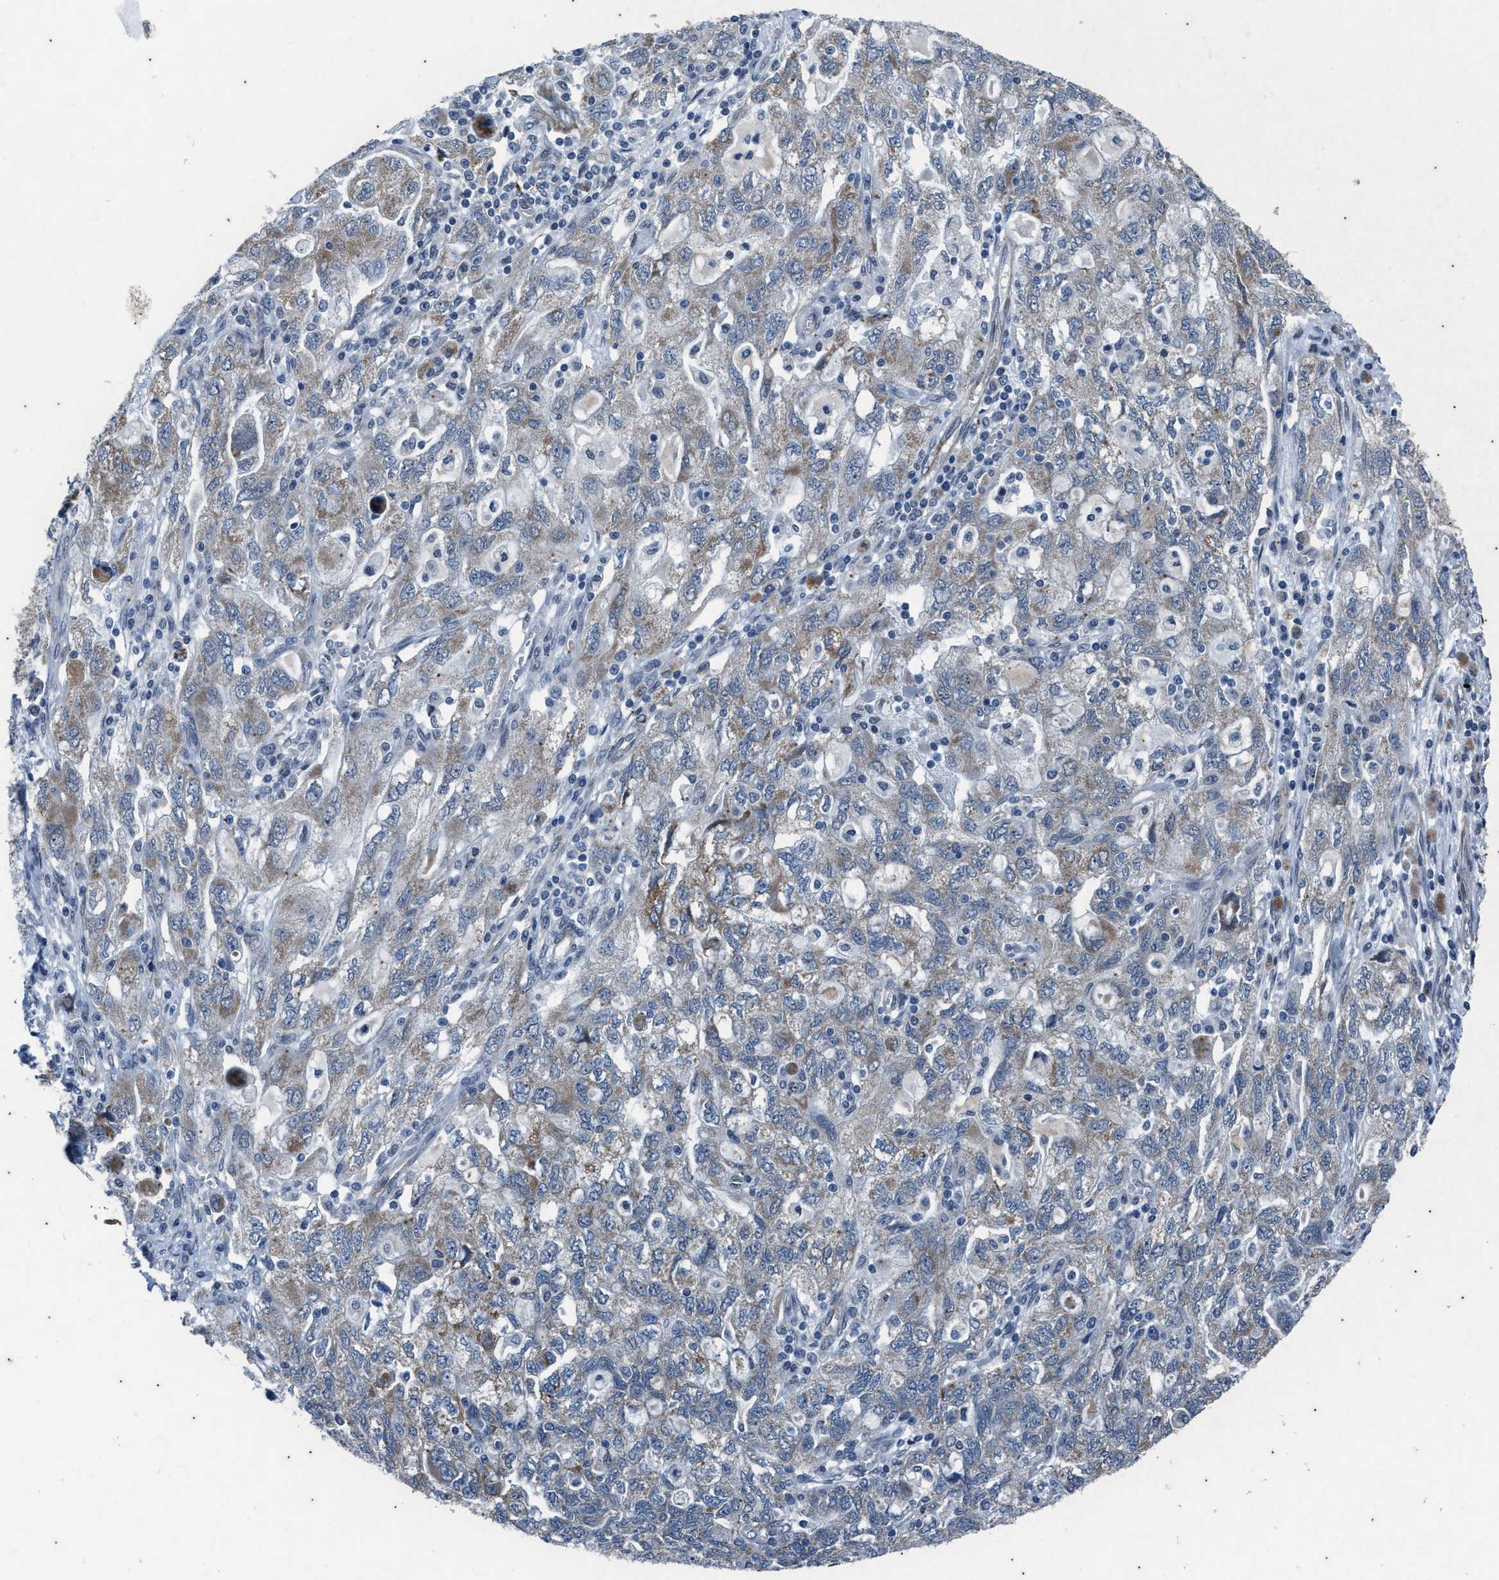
{"staining": {"intensity": "weak", "quantity": "25%-75%", "location": "cytoplasmic/membranous"}, "tissue": "ovarian cancer", "cell_type": "Tumor cells", "image_type": "cancer", "snomed": [{"axis": "morphology", "description": "Carcinoma, NOS"}, {"axis": "morphology", "description": "Cystadenocarcinoma, serous, NOS"}, {"axis": "topography", "description": "Ovary"}], "caption": "Protein staining of carcinoma (ovarian) tissue demonstrates weak cytoplasmic/membranous staining in about 25%-75% of tumor cells.", "gene": "KIF24", "patient": {"sex": "female", "age": 69}}